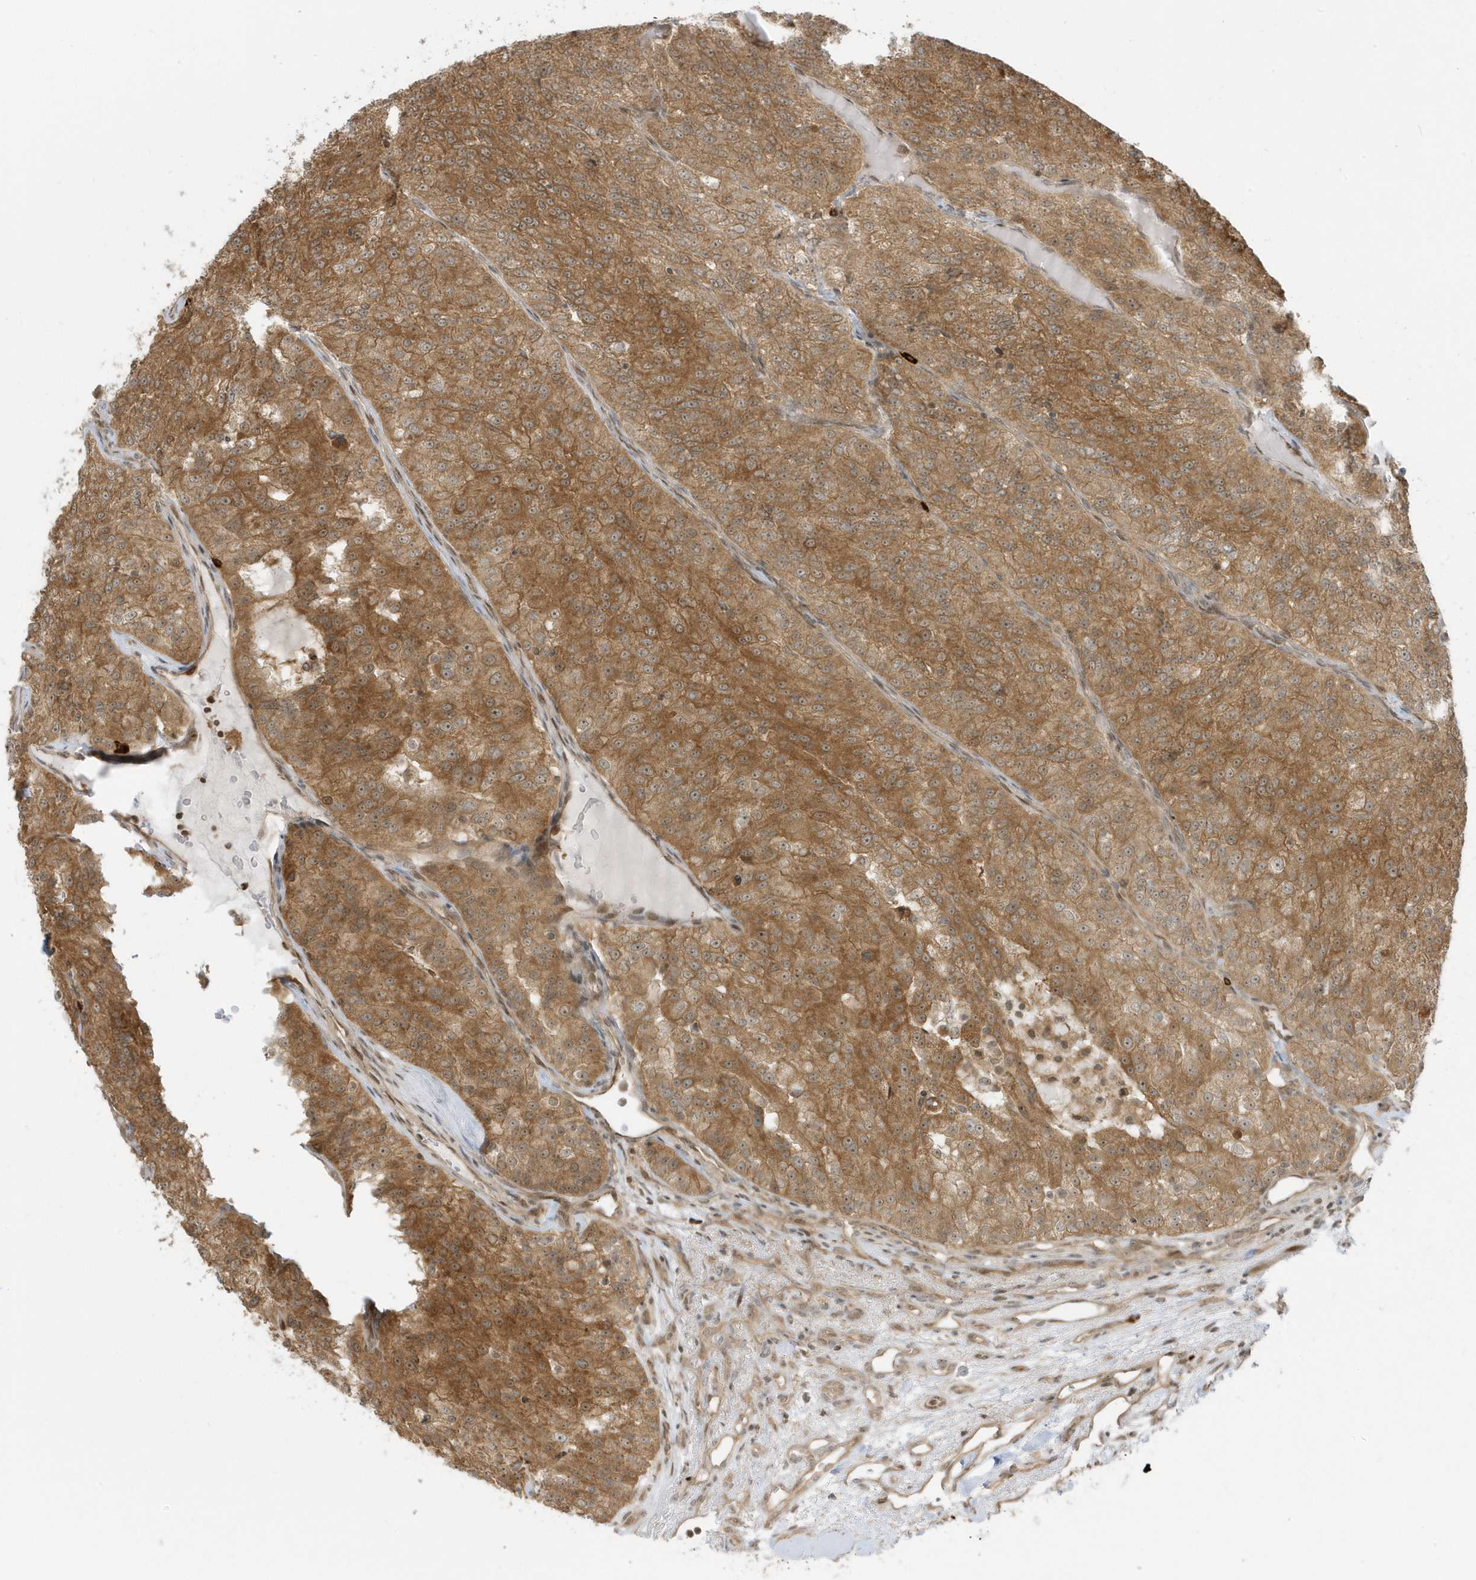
{"staining": {"intensity": "moderate", "quantity": ">75%", "location": "cytoplasmic/membranous,nuclear"}, "tissue": "renal cancer", "cell_type": "Tumor cells", "image_type": "cancer", "snomed": [{"axis": "morphology", "description": "Adenocarcinoma, NOS"}, {"axis": "topography", "description": "Kidney"}], "caption": "IHC histopathology image of human renal adenocarcinoma stained for a protein (brown), which displays medium levels of moderate cytoplasmic/membranous and nuclear staining in approximately >75% of tumor cells.", "gene": "PPP1R7", "patient": {"sex": "female", "age": 63}}